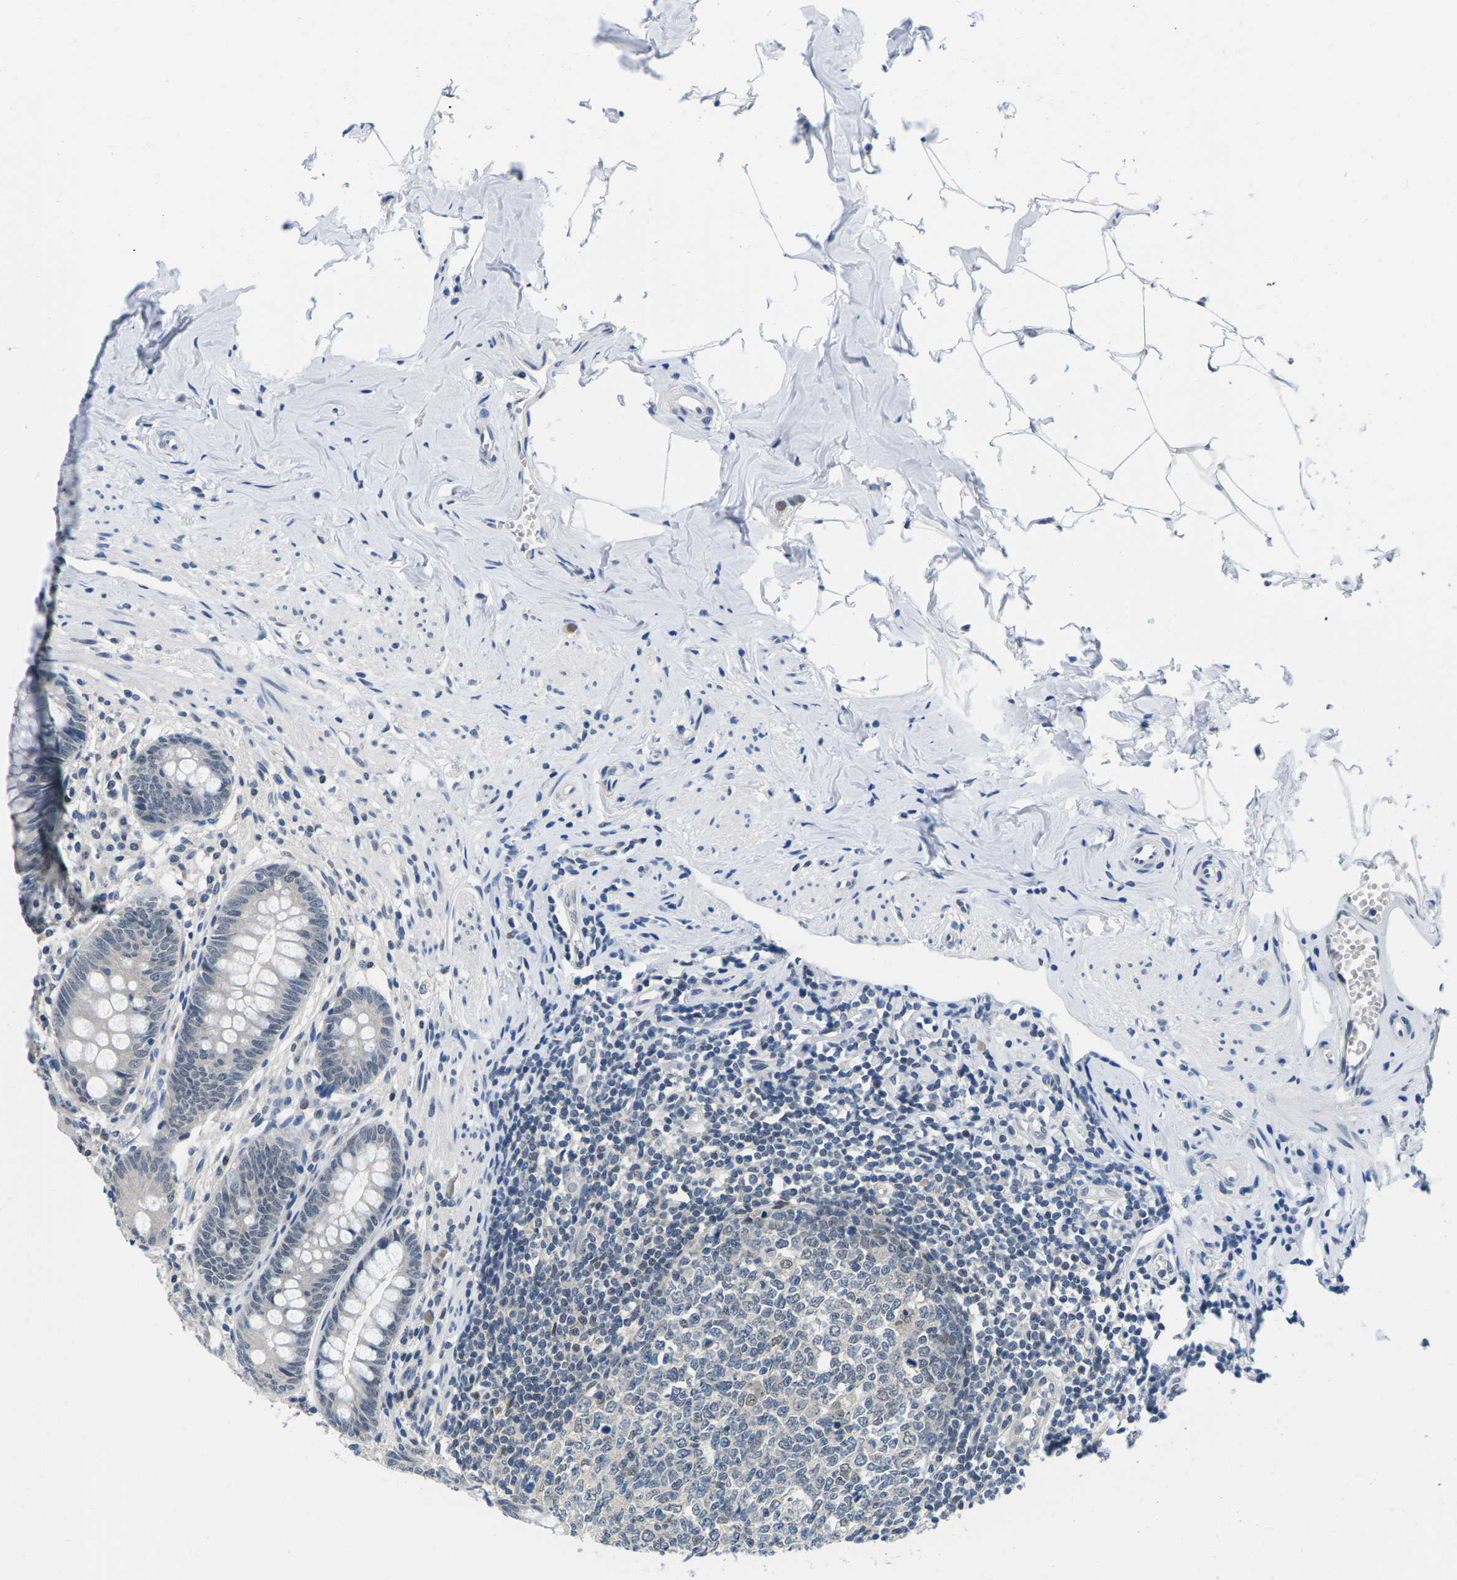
{"staining": {"intensity": "weak", "quantity": "25%-75%", "location": "nuclear"}, "tissue": "appendix", "cell_type": "Glandular cells", "image_type": "normal", "snomed": [{"axis": "morphology", "description": "Normal tissue, NOS"}, {"axis": "topography", "description": "Appendix"}], "caption": "Protein staining of normal appendix exhibits weak nuclear expression in about 25%-75% of glandular cells. (IHC, brightfield microscopy, high magnification).", "gene": "UBA7", "patient": {"sex": "male", "age": 56}}